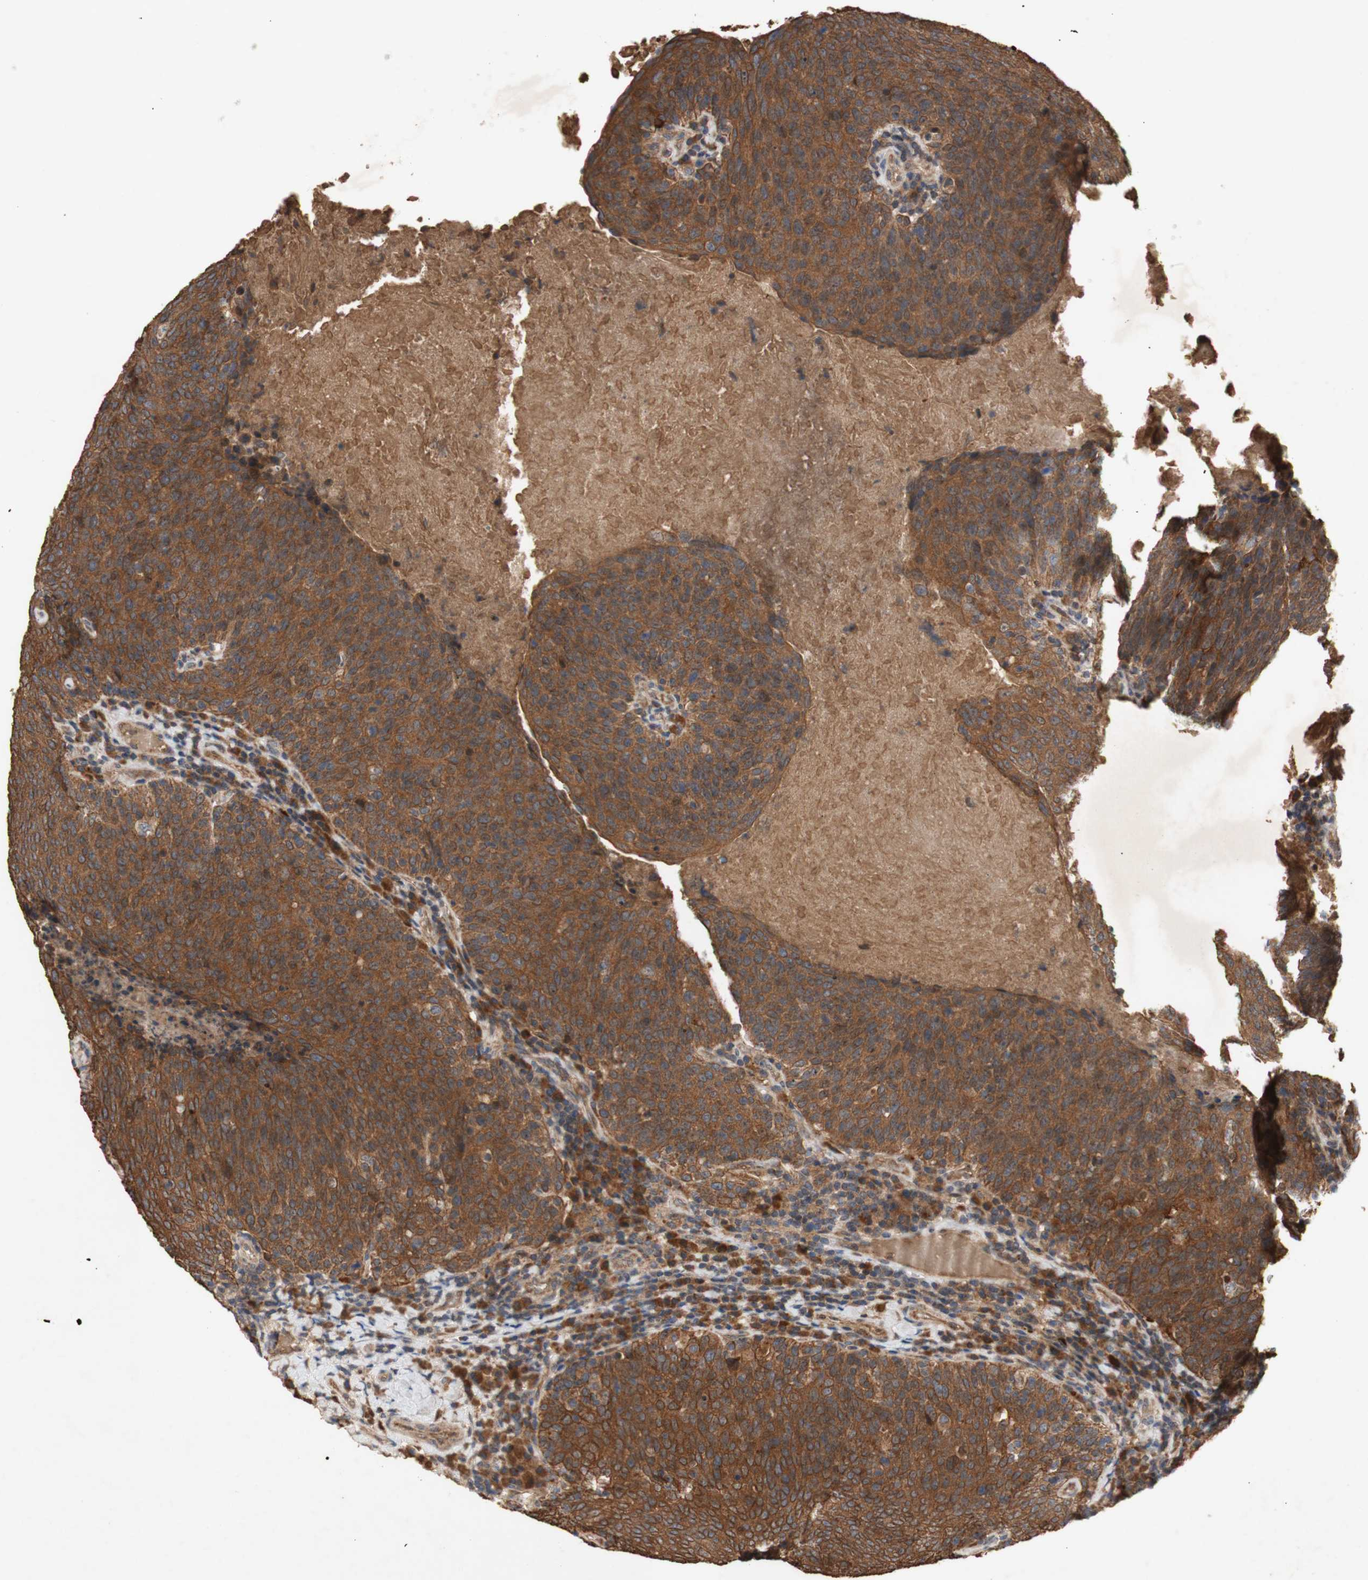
{"staining": {"intensity": "strong", "quantity": ">75%", "location": "cytoplasmic/membranous"}, "tissue": "head and neck cancer", "cell_type": "Tumor cells", "image_type": "cancer", "snomed": [{"axis": "morphology", "description": "Squamous cell carcinoma, NOS"}, {"axis": "morphology", "description": "Squamous cell carcinoma, metastatic, NOS"}, {"axis": "topography", "description": "Lymph node"}, {"axis": "topography", "description": "Head-Neck"}], "caption": "Immunohistochemistry (IHC) (DAB (3,3'-diaminobenzidine)) staining of head and neck cancer shows strong cytoplasmic/membranous protein expression in about >75% of tumor cells. The protein is stained brown, and the nuclei are stained in blue (DAB (3,3'-diaminobenzidine) IHC with brightfield microscopy, high magnification).", "gene": "PKN1", "patient": {"sex": "male", "age": 62}}